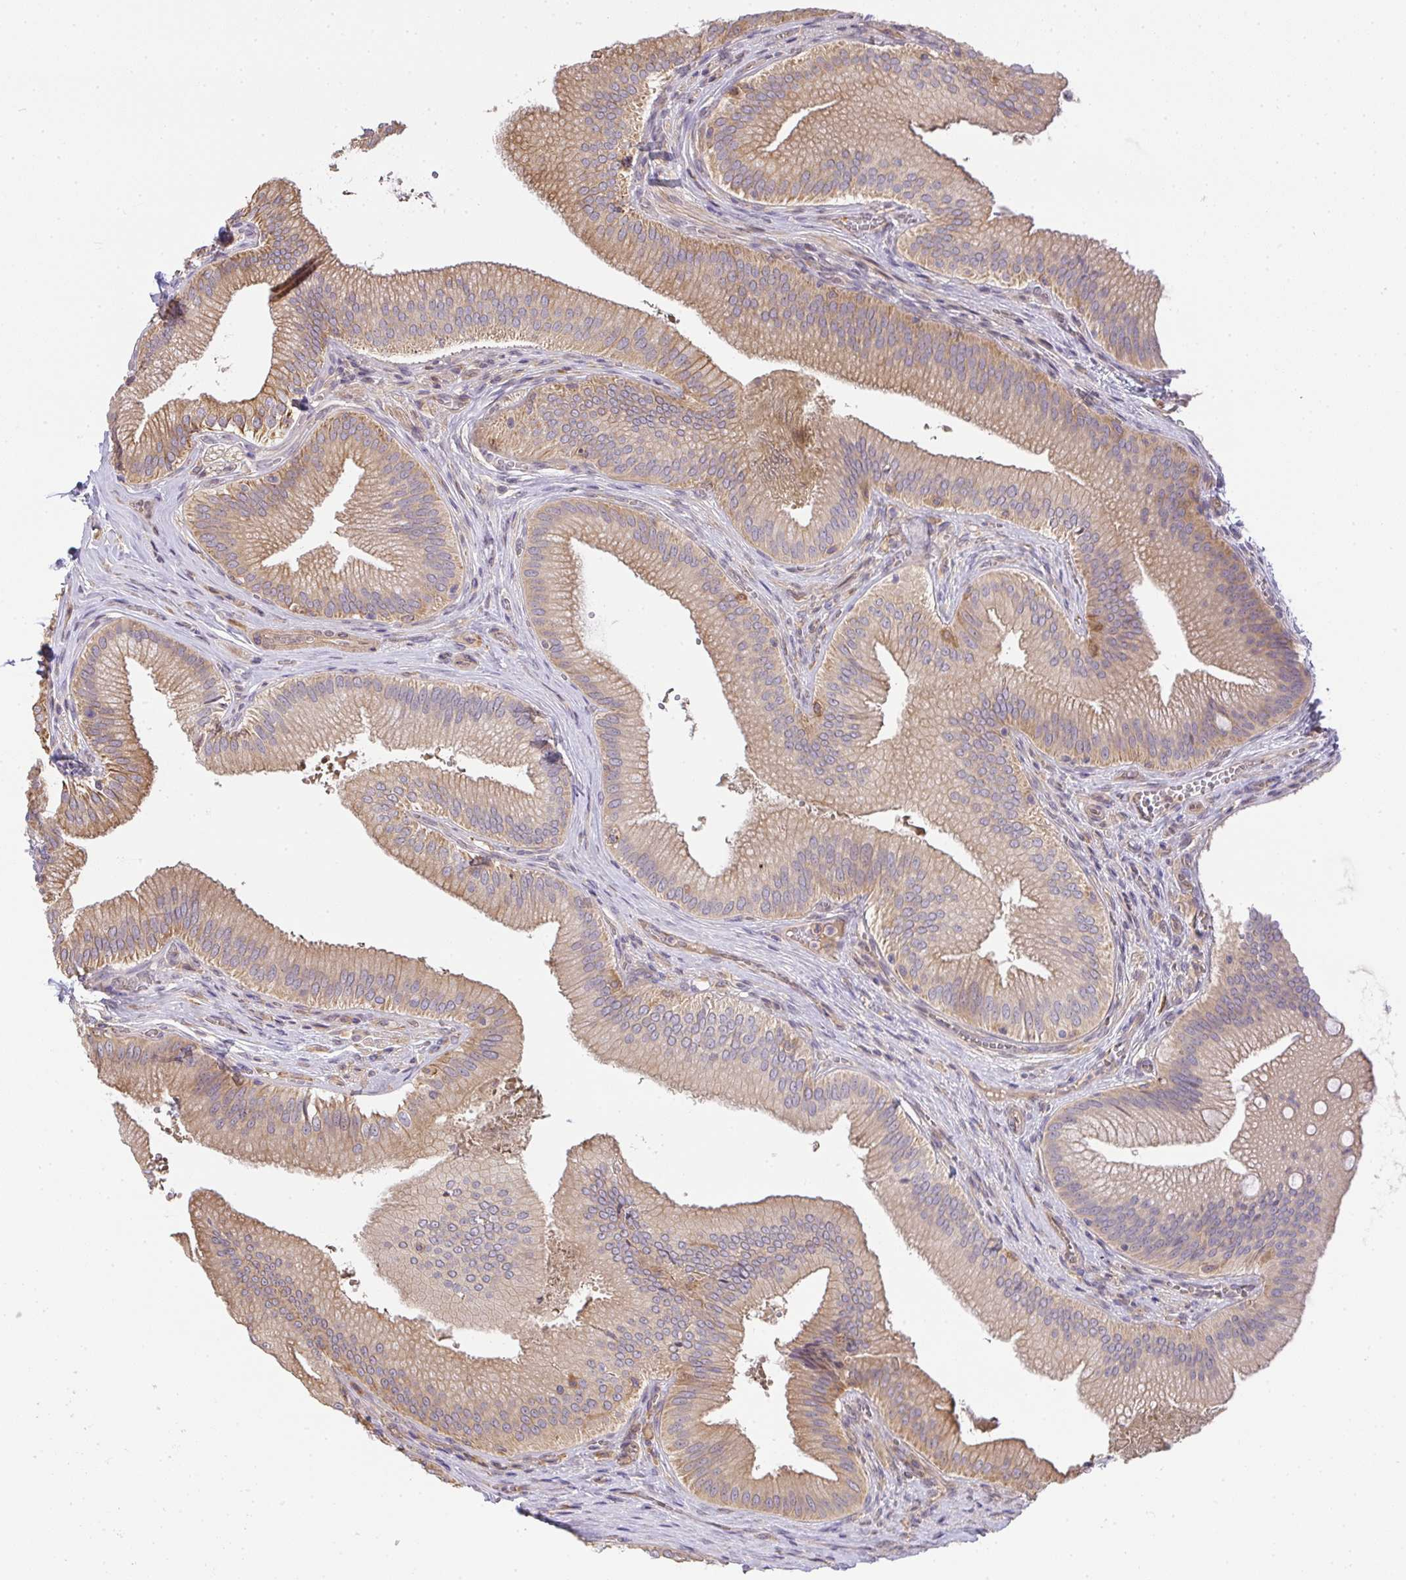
{"staining": {"intensity": "moderate", "quantity": ">75%", "location": "cytoplasmic/membranous"}, "tissue": "gallbladder", "cell_type": "Glandular cells", "image_type": "normal", "snomed": [{"axis": "morphology", "description": "Normal tissue, NOS"}, {"axis": "topography", "description": "Gallbladder"}], "caption": "Immunohistochemistry photomicrograph of normal human gallbladder stained for a protein (brown), which exhibits medium levels of moderate cytoplasmic/membranous expression in about >75% of glandular cells.", "gene": "EEF1AKMT1", "patient": {"sex": "male", "age": 17}}